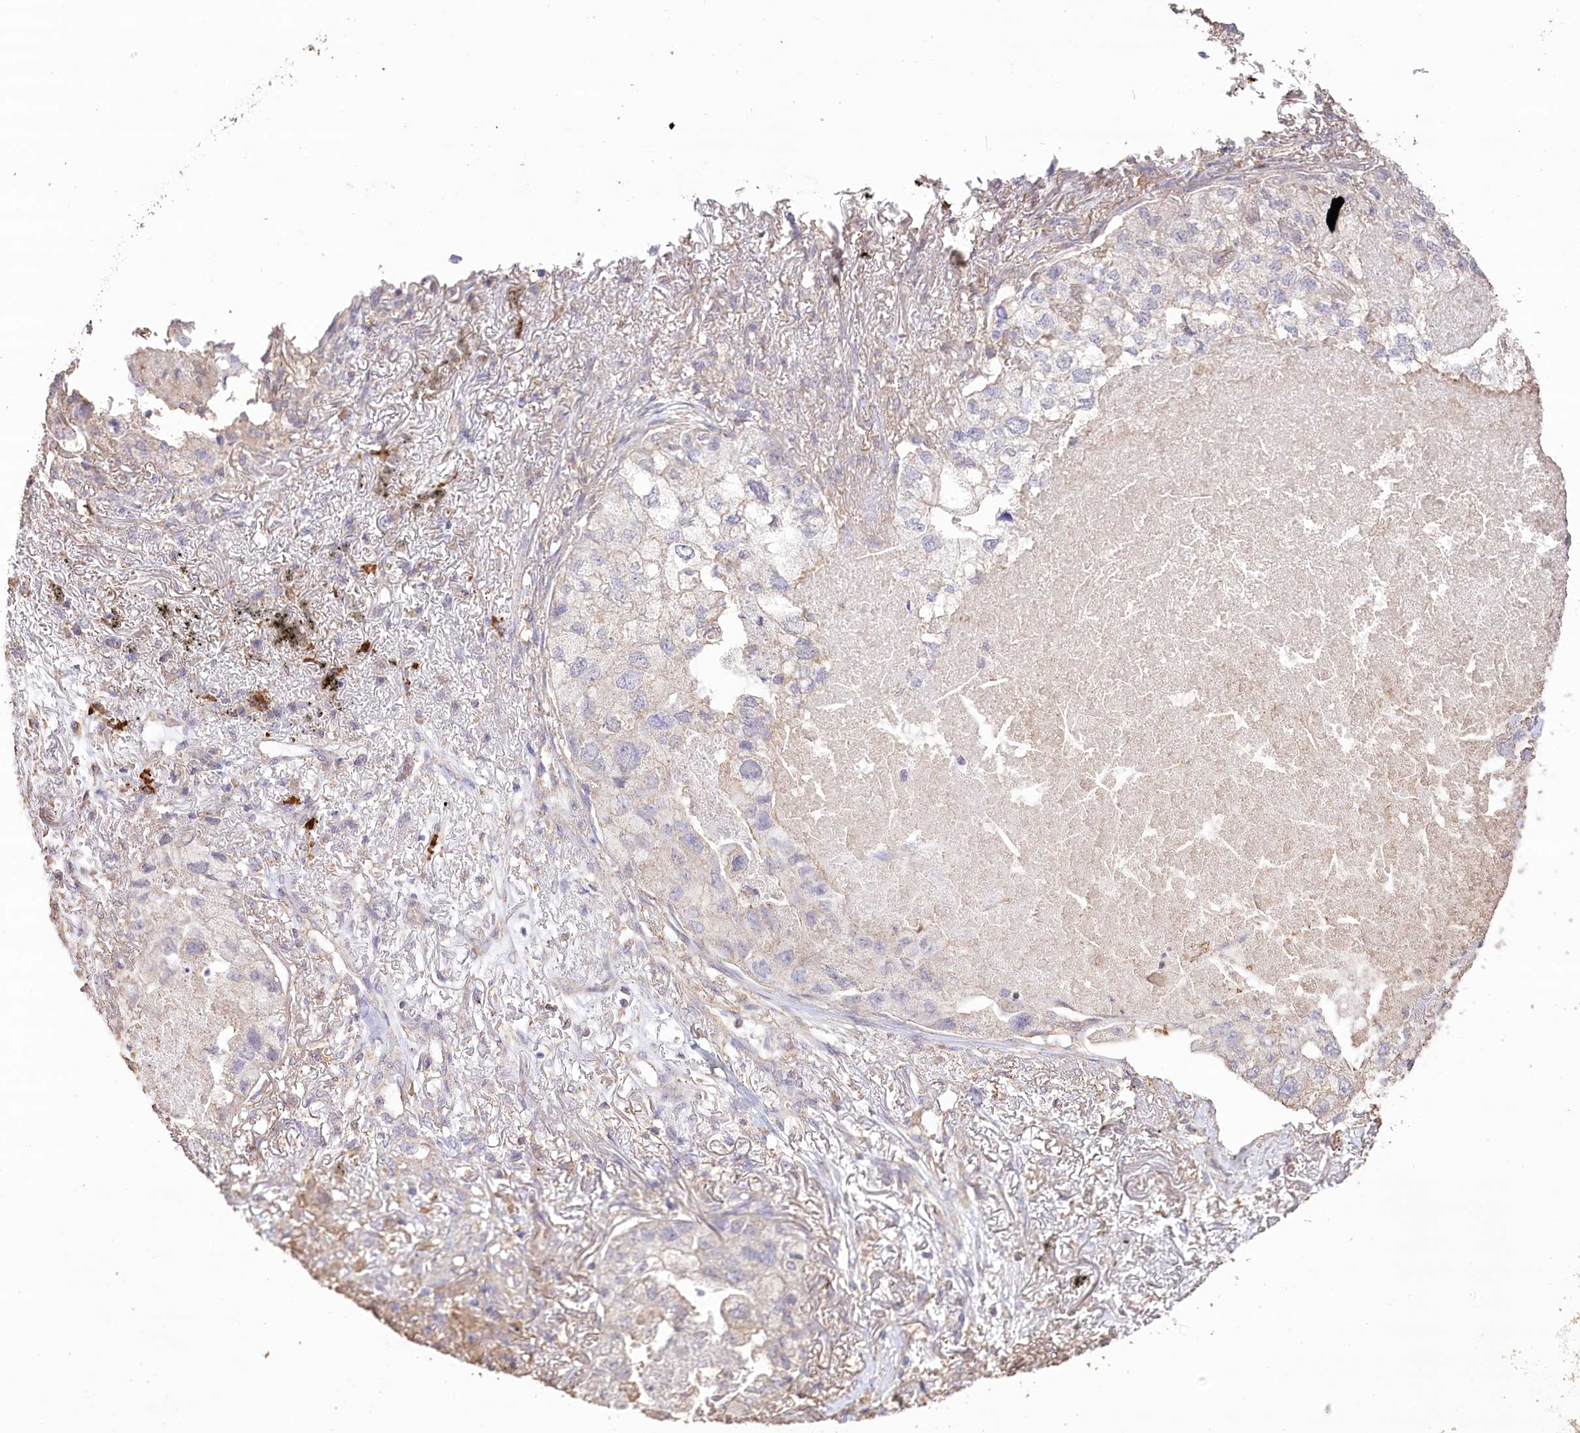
{"staining": {"intensity": "negative", "quantity": "none", "location": "none"}, "tissue": "lung cancer", "cell_type": "Tumor cells", "image_type": "cancer", "snomed": [{"axis": "morphology", "description": "Adenocarcinoma, NOS"}, {"axis": "topography", "description": "Lung"}], "caption": "Immunohistochemistry (IHC) of human lung cancer (adenocarcinoma) reveals no staining in tumor cells.", "gene": "IREB2", "patient": {"sex": "male", "age": 65}}